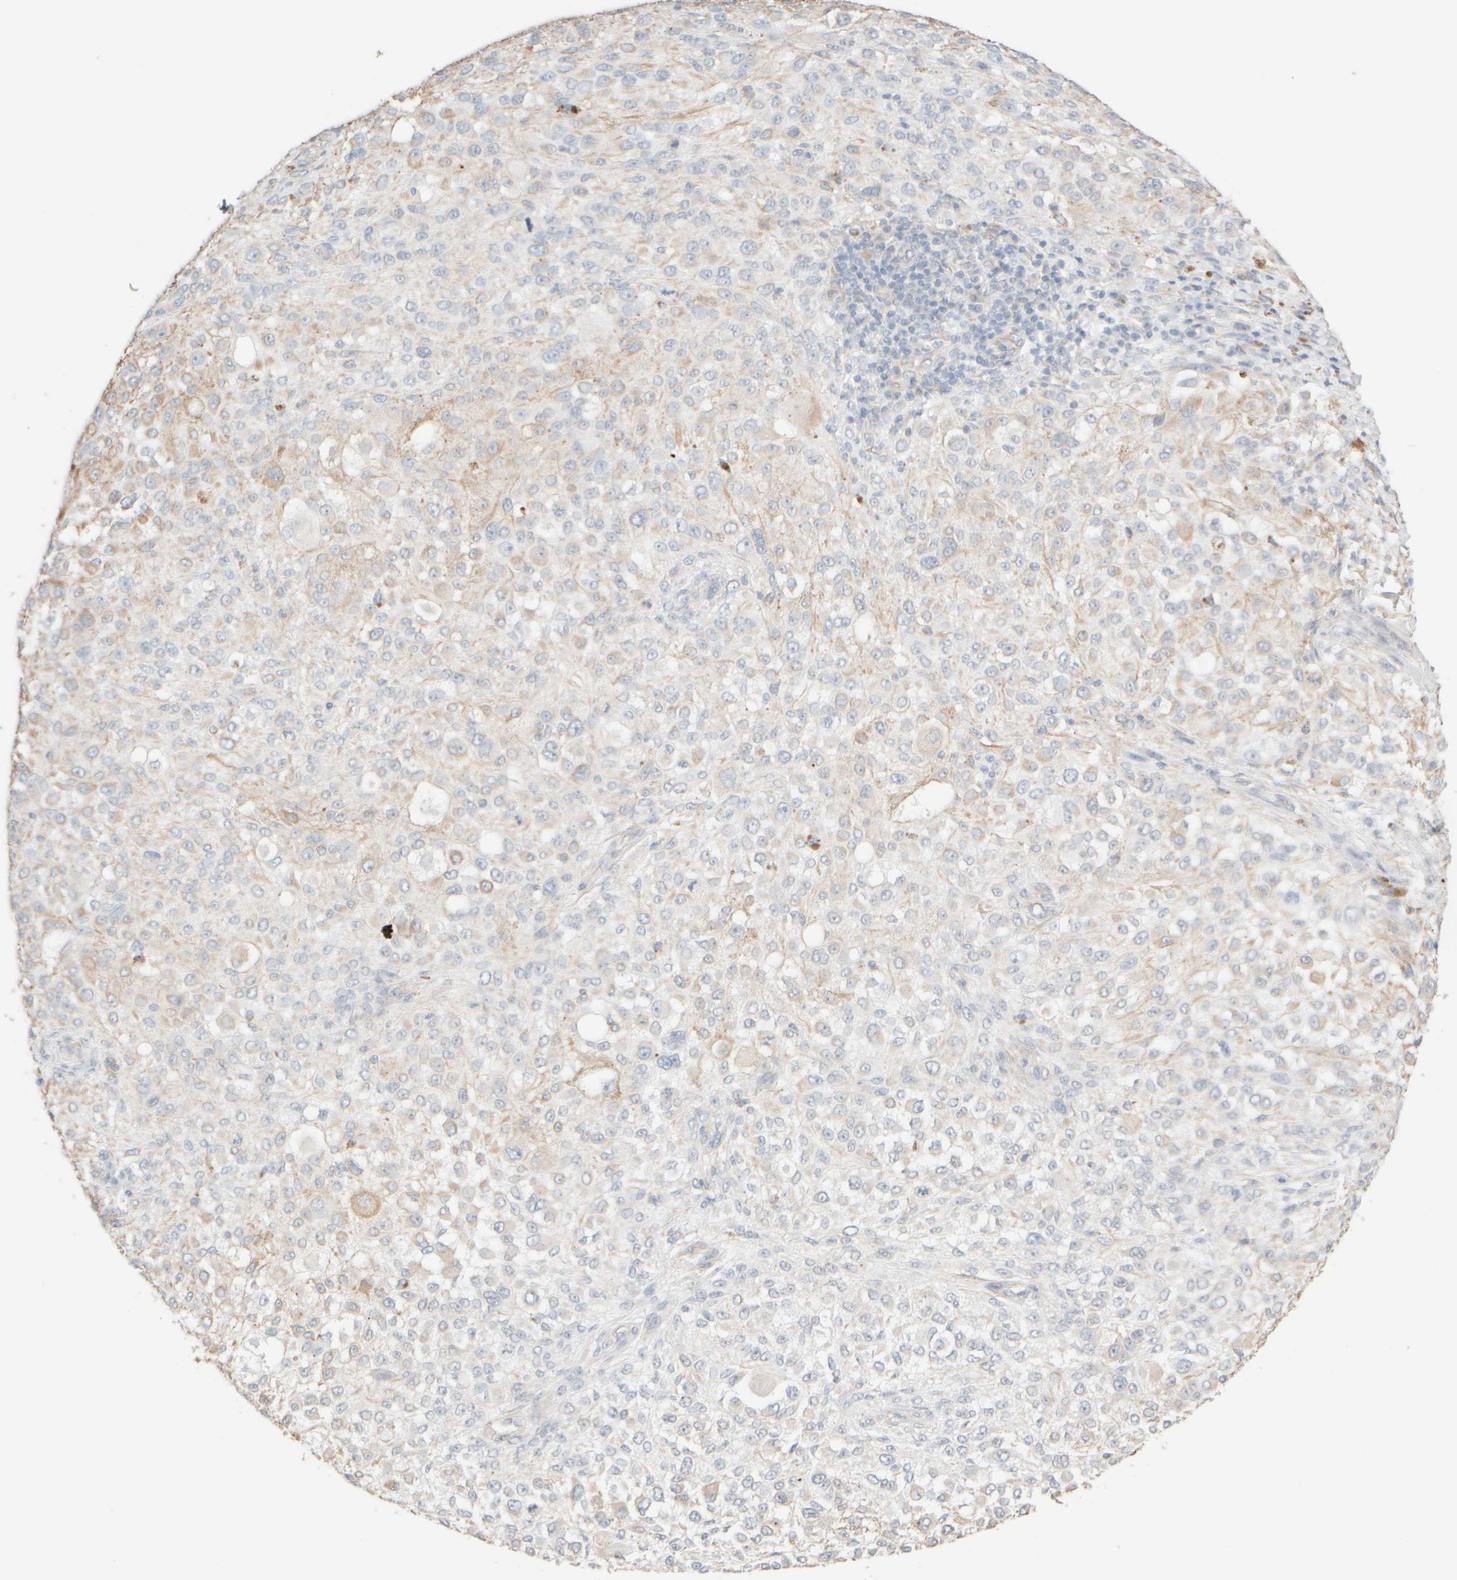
{"staining": {"intensity": "weak", "quantity": "25%-75%", "location": "cytoplasmic/membranous"}, "tissue": "melanoma", "cell_type": "Tumor cells", "image_type": "cancer", "snomed": [{"axis": "morphology", "description": "Necrosis, NOS"}, {"axis": "morphology", "description": "Malignant melanoma, NOS"}, {"axis": "topography", "description": "Skin"}], "caption": "Tumor cells exhibit weak cytoplasmic/membranous staining in approximately 25%-75% of cells in malignant melanoma.", "gene": "KRT15", "patient": {"sex": "female", "age": 87}}